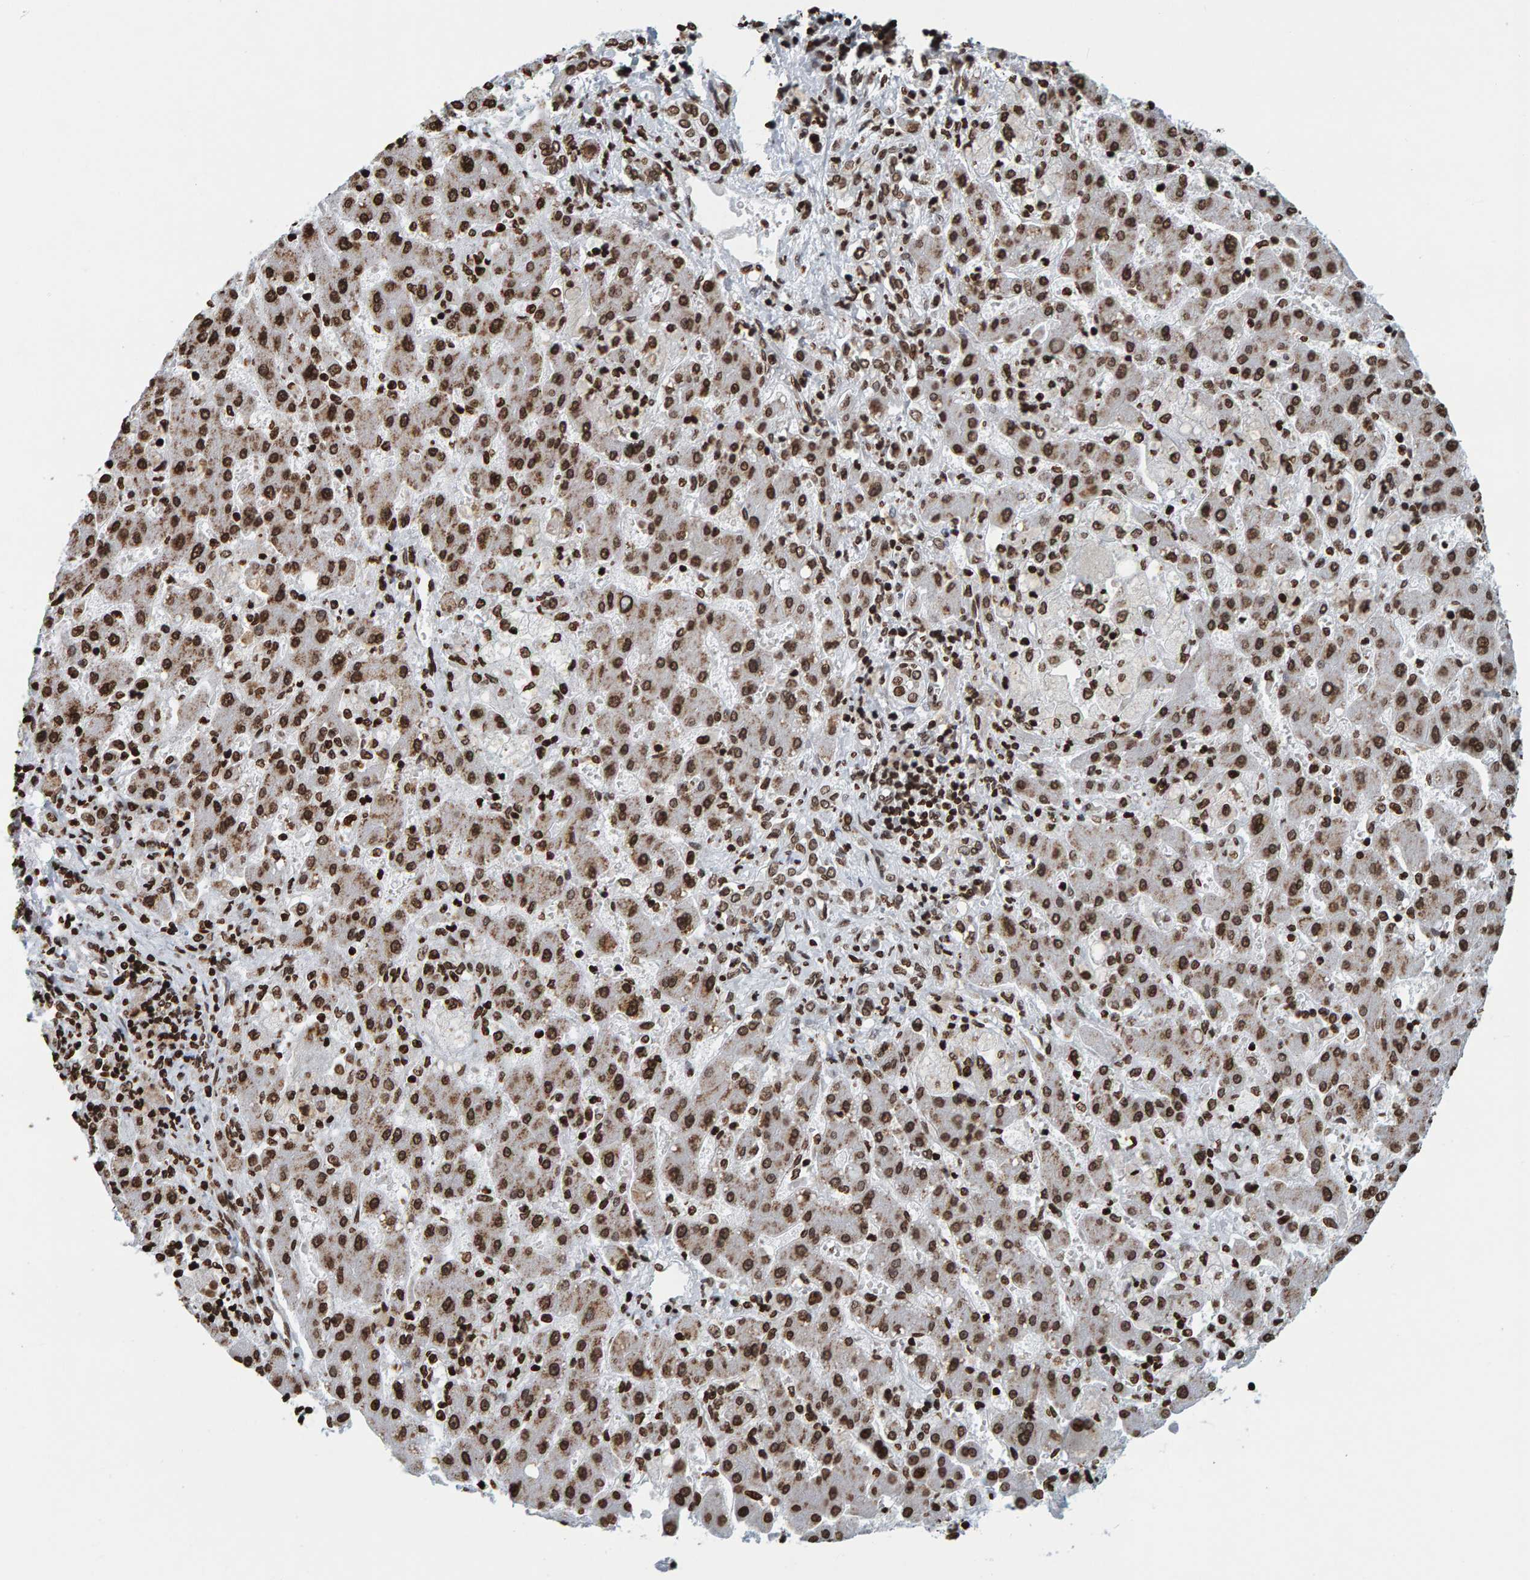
{"staining": {"intensity": "strong", "quantity": ">75%", "location": "cytoplasmic/membranous,nuclear"}, "tissue": "liver cancer", "cell_type": "Tumor cells", "image_type": "cancer", "snomed": [{"axis": "morphology", "description": "Cholangiocarcinoma"}, {"axis": "topography", "description": "Liver"}], "caption": "A brown stain highlights strong cytoplasmic/membranous and nuclear staining of a protein in human liver cancer (cholangiocarcinoma) tumor cells. (IHC, brightfield microscopy, high magnification).", "gene": "BRF2", "patient": {"sex": "male", "age": 50}}